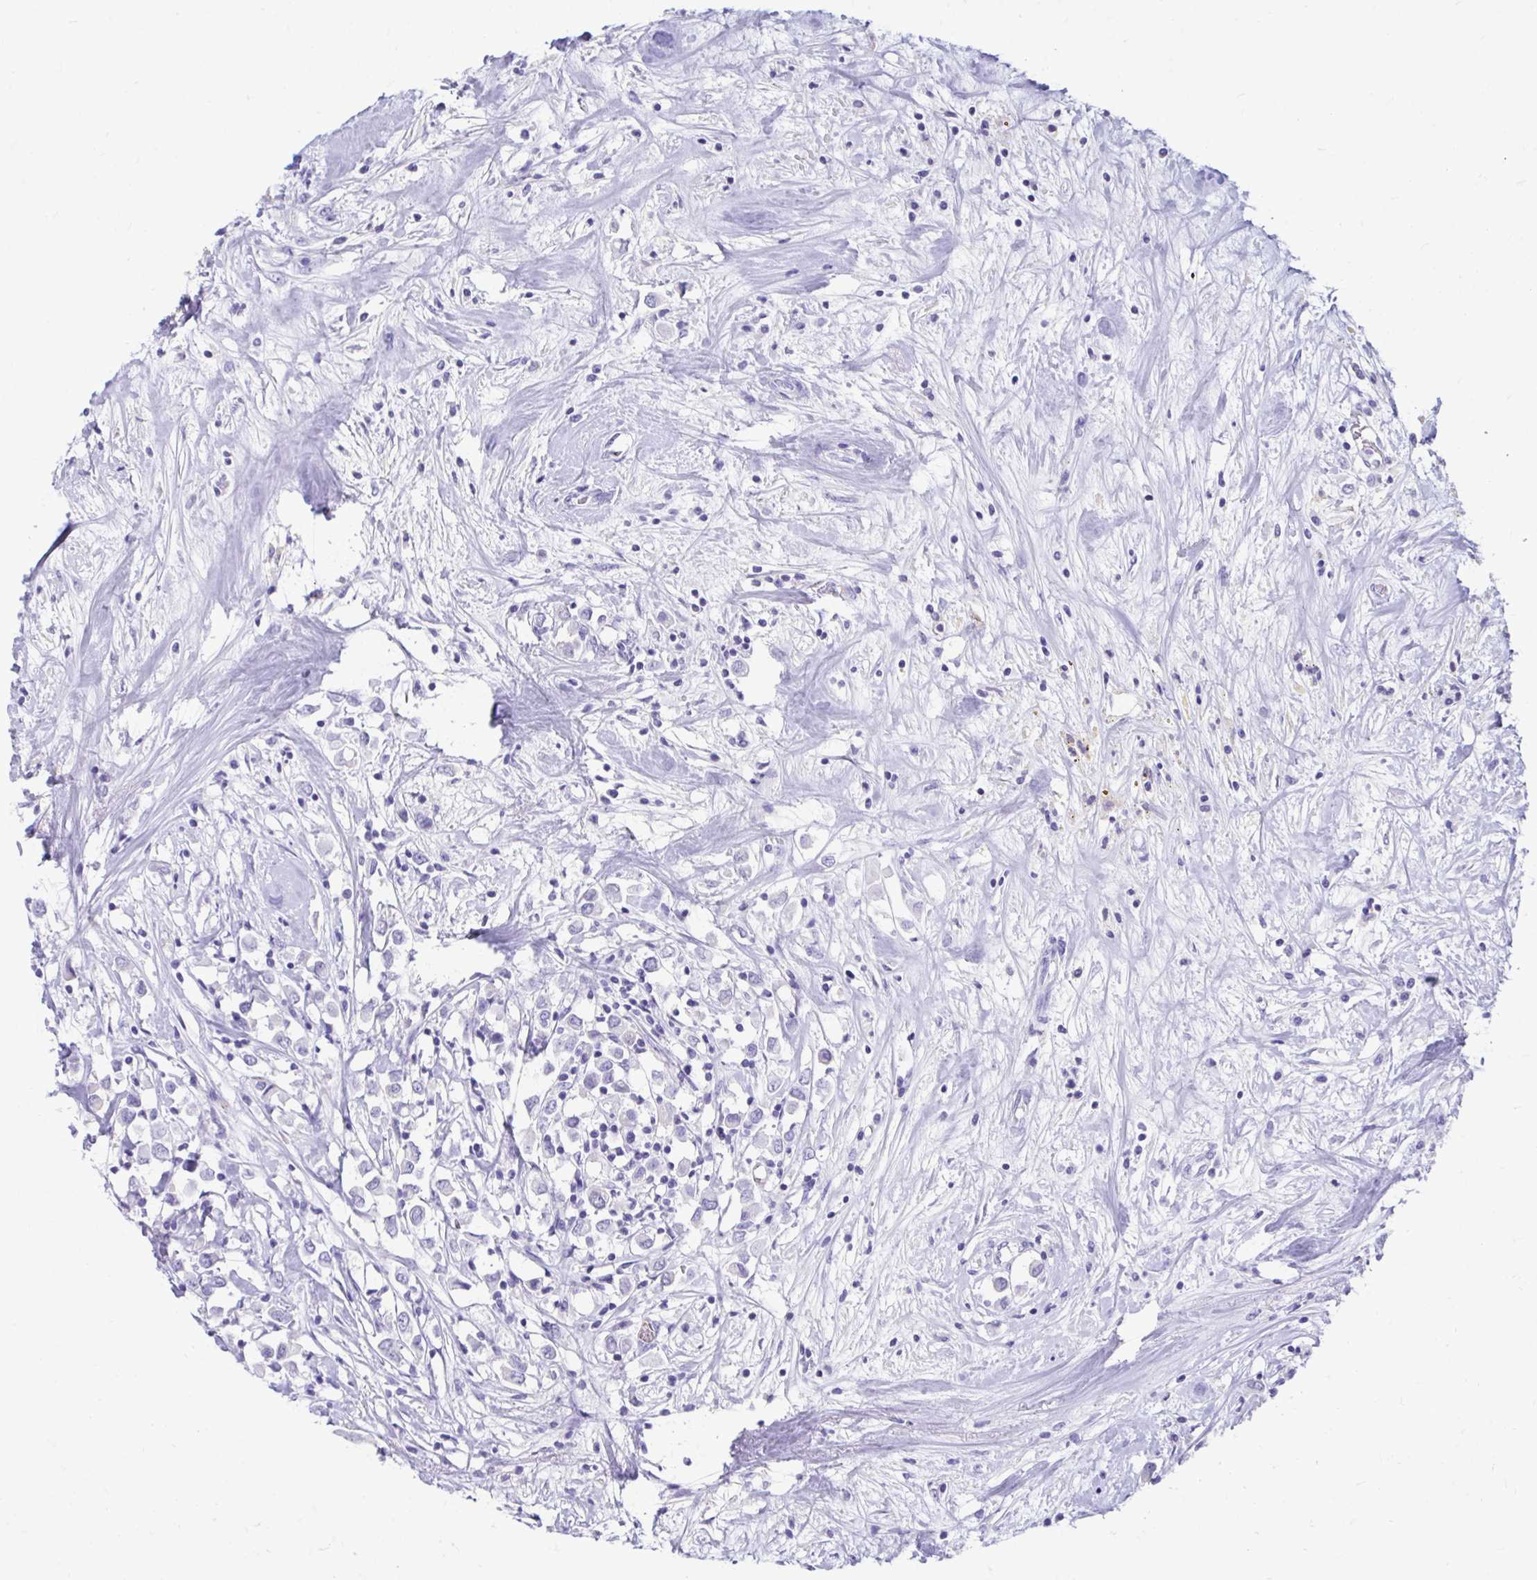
{"staining": {"intensity": "negative", "quantity": "none", "location": "none"}, "tissue": "breast cancer", "cell_type": "Tumor cells", "image_type": "cancer", "snomed": [{"axis": "morphology", "description": "Duct carcinoma"}, {"axis": "topography", "description": "Breast"}], "caption": "Breast cancer was stained to show a protein in brown. There is no significant staining in tumor cells. (DAB (3,3'-diaminobenzidine) immunohistochemistry, high magnification).", "gene": "SMIM9", "patient": {"sex": "female", "age": 61}}